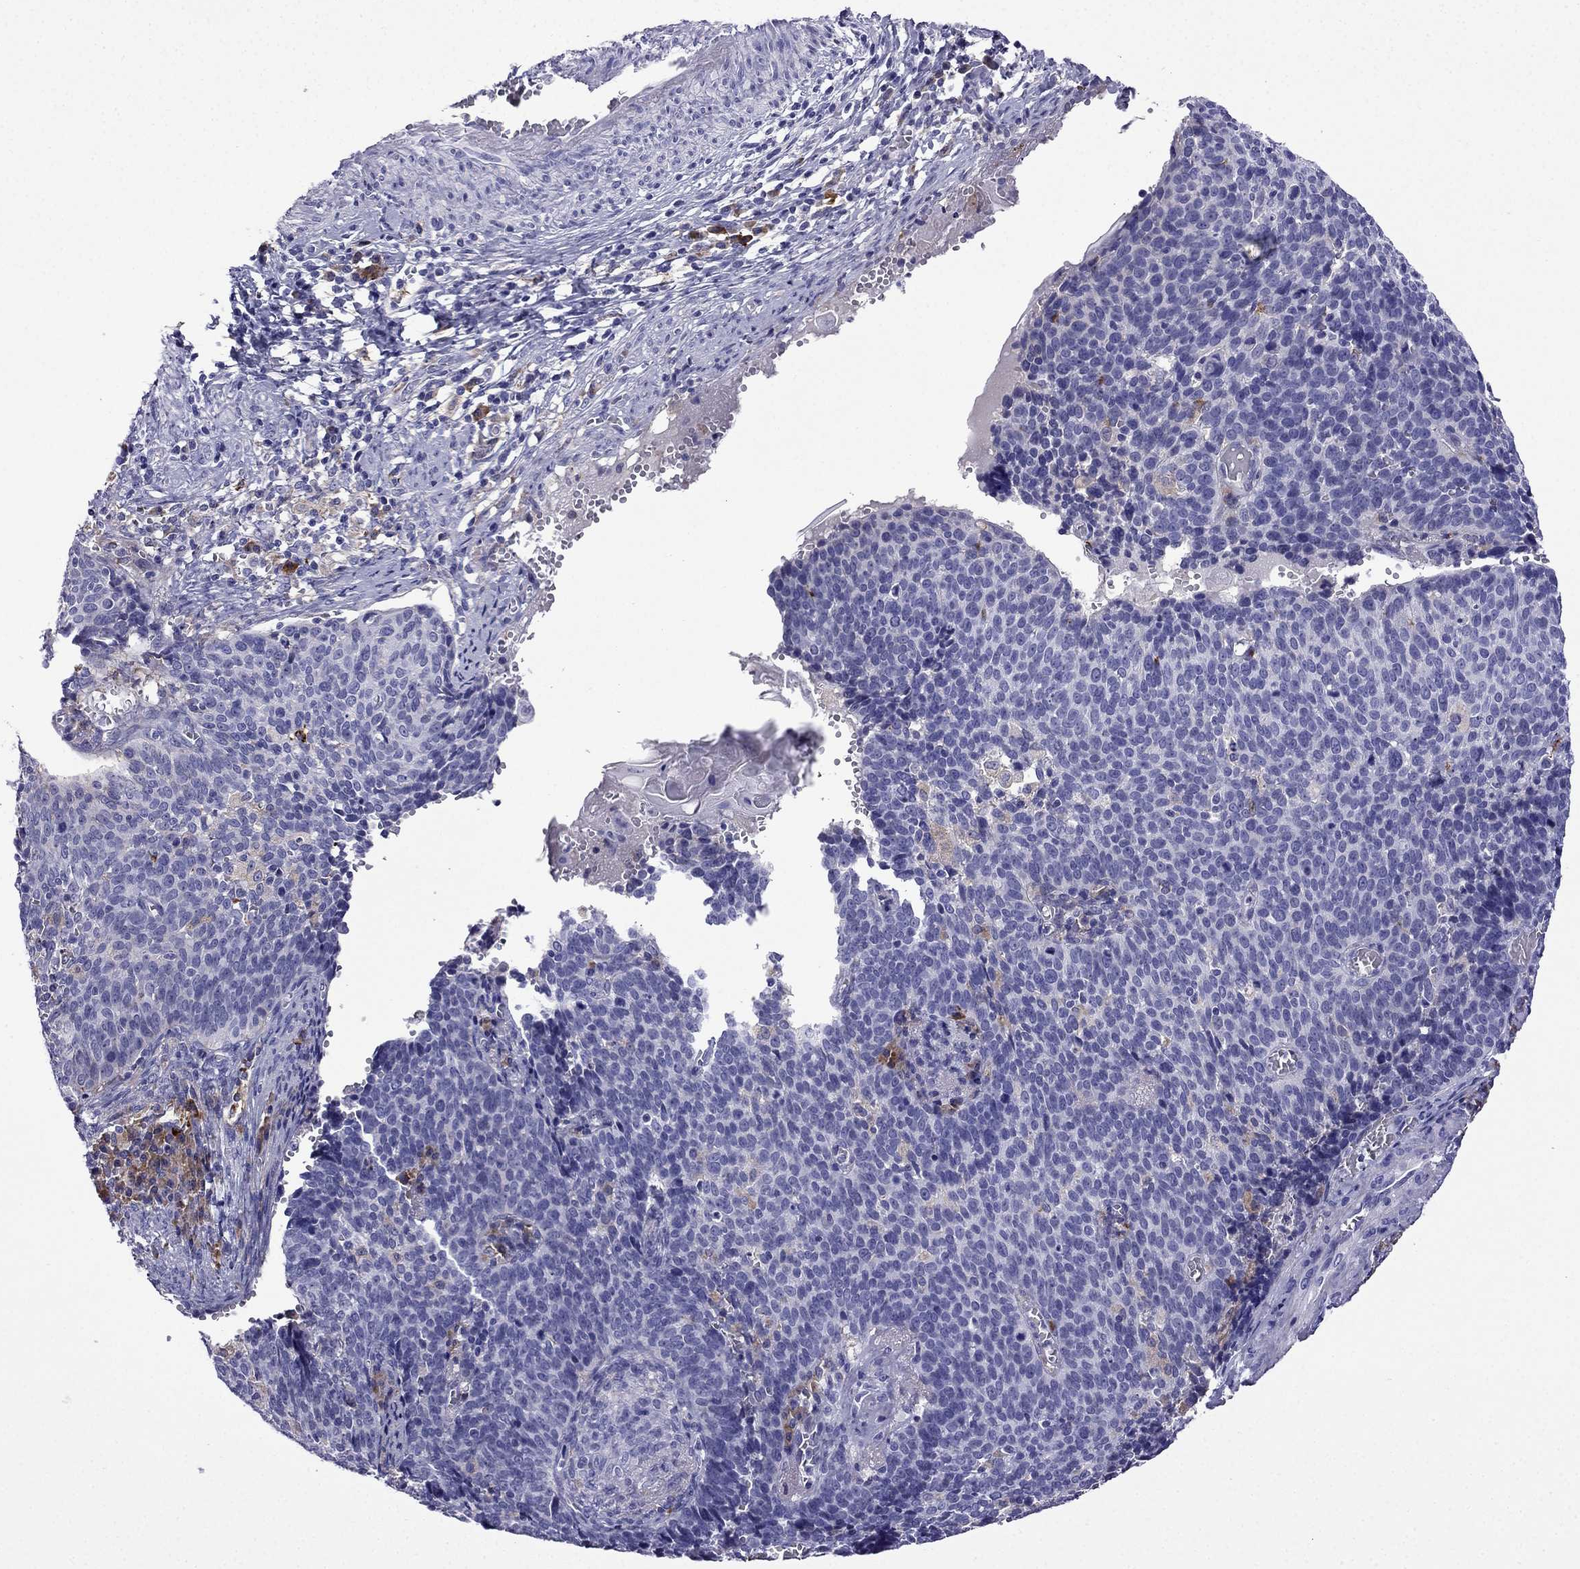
{"staining": {"intensity": "negative", "quantity": "none", "location": "none"}, "tissue": "cervical cancer", "cell_type": "Tumor cells", "image_type": "cancer", "snomed": [{"axis": "morphology", "description": "Normal tissue, NOS"}, {"axis": "morphology", "description": "Squamous cell carcinoma, NOS"}, {"axis": "topography", "description": "Cervix"}], "caption": "Cervical cancer stained for a protein using IHC reveals no expression tumor cells.", "gene": "TSSK4", "patient": {"sex": "female", "age": 39}}